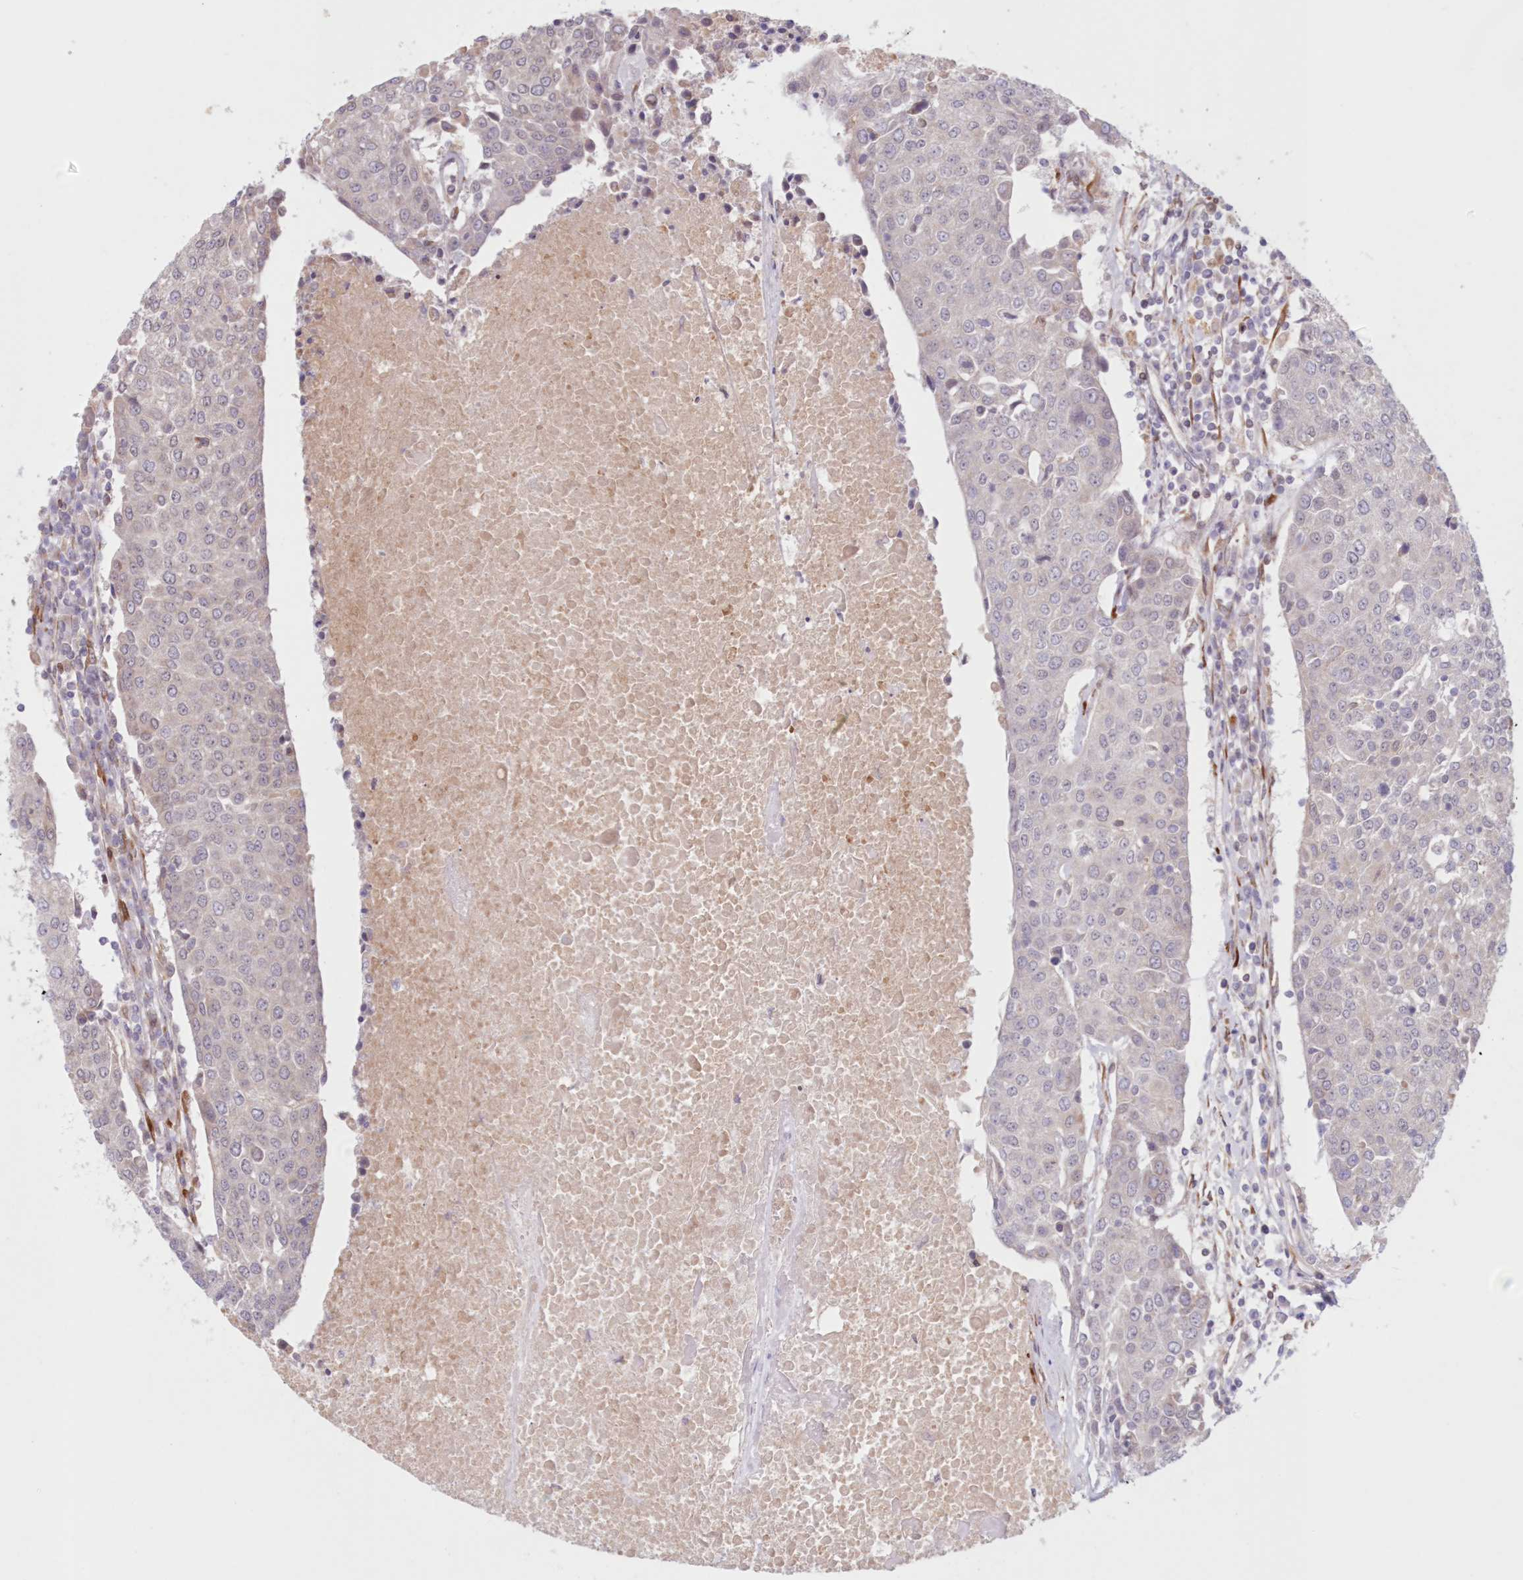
{"staining": {"intensity": "negative", "quantity": "none", "location": "none"}, "tissue": "urothelial cancer", "cell_type": "Tumor cells", "image_type": "cancer", "snomed": [{"axis": "morphology", "description": "Urothelial carcinoma, High grade"}, {"axis": "topography", "description": "Urinary bladder"}], "caption": "A photomicrograph of human urothelial carcinoma (high-grade) is negative for staining in tumor cells.", "gene": "PCYOX1L", "patient": {"sex": "female", "age": 85}}